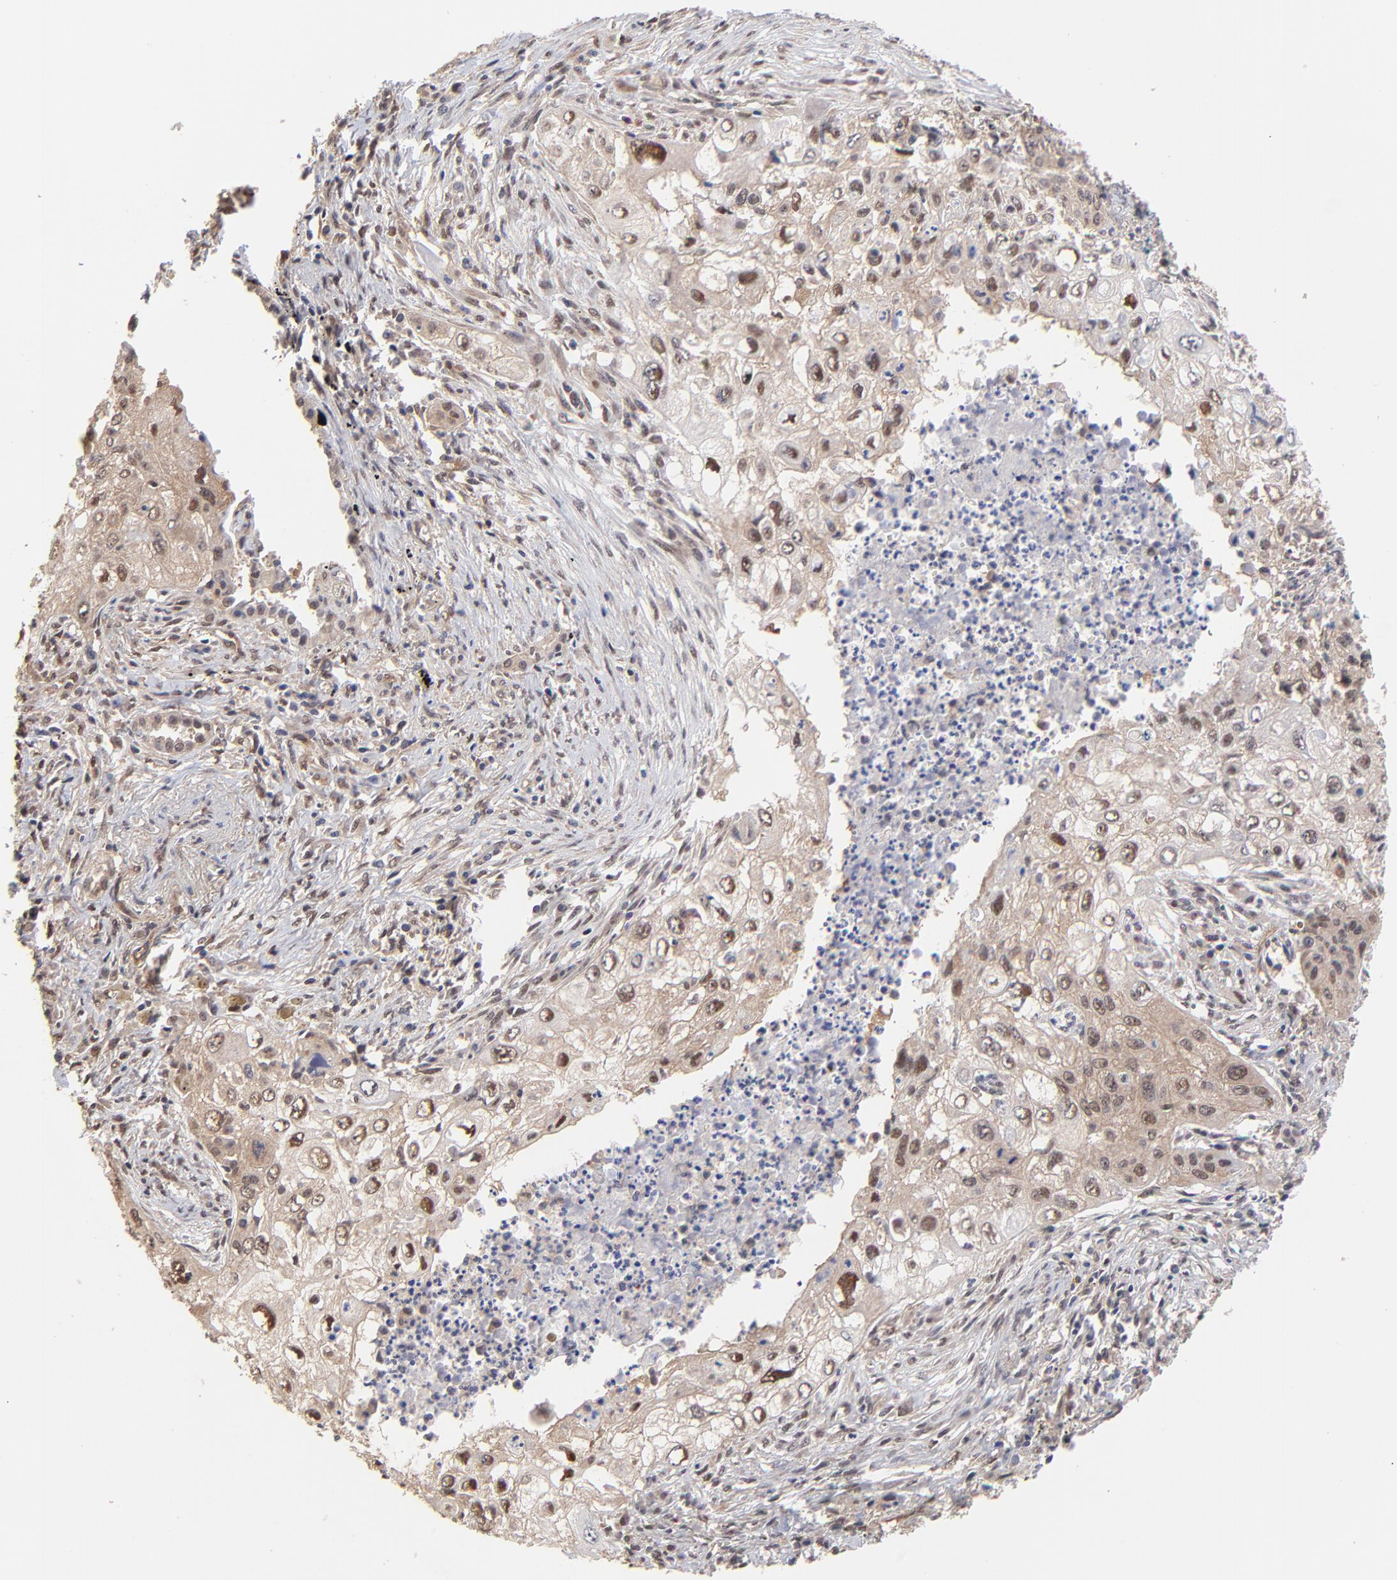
{"staining": {"intensity": "weak", "quantity": ">75%", "location": "nuclear"}, "tissue": "lung cancer", "cell_type": "Tumor cells", "image_type": "cancer", "snomed": [{"axis": "morphology", "description": "Squamous cell carcinoma, NOS"}, {"axis": "topography", "description": "Lung"}], "caption": "Immunohistochemical staining of lung cancer reveals low levels of weak nuclear protein staining in approximately >75% of tumor cells.", "gene": "PSMC4", "patient": {"sex": "male", "age": 71}}